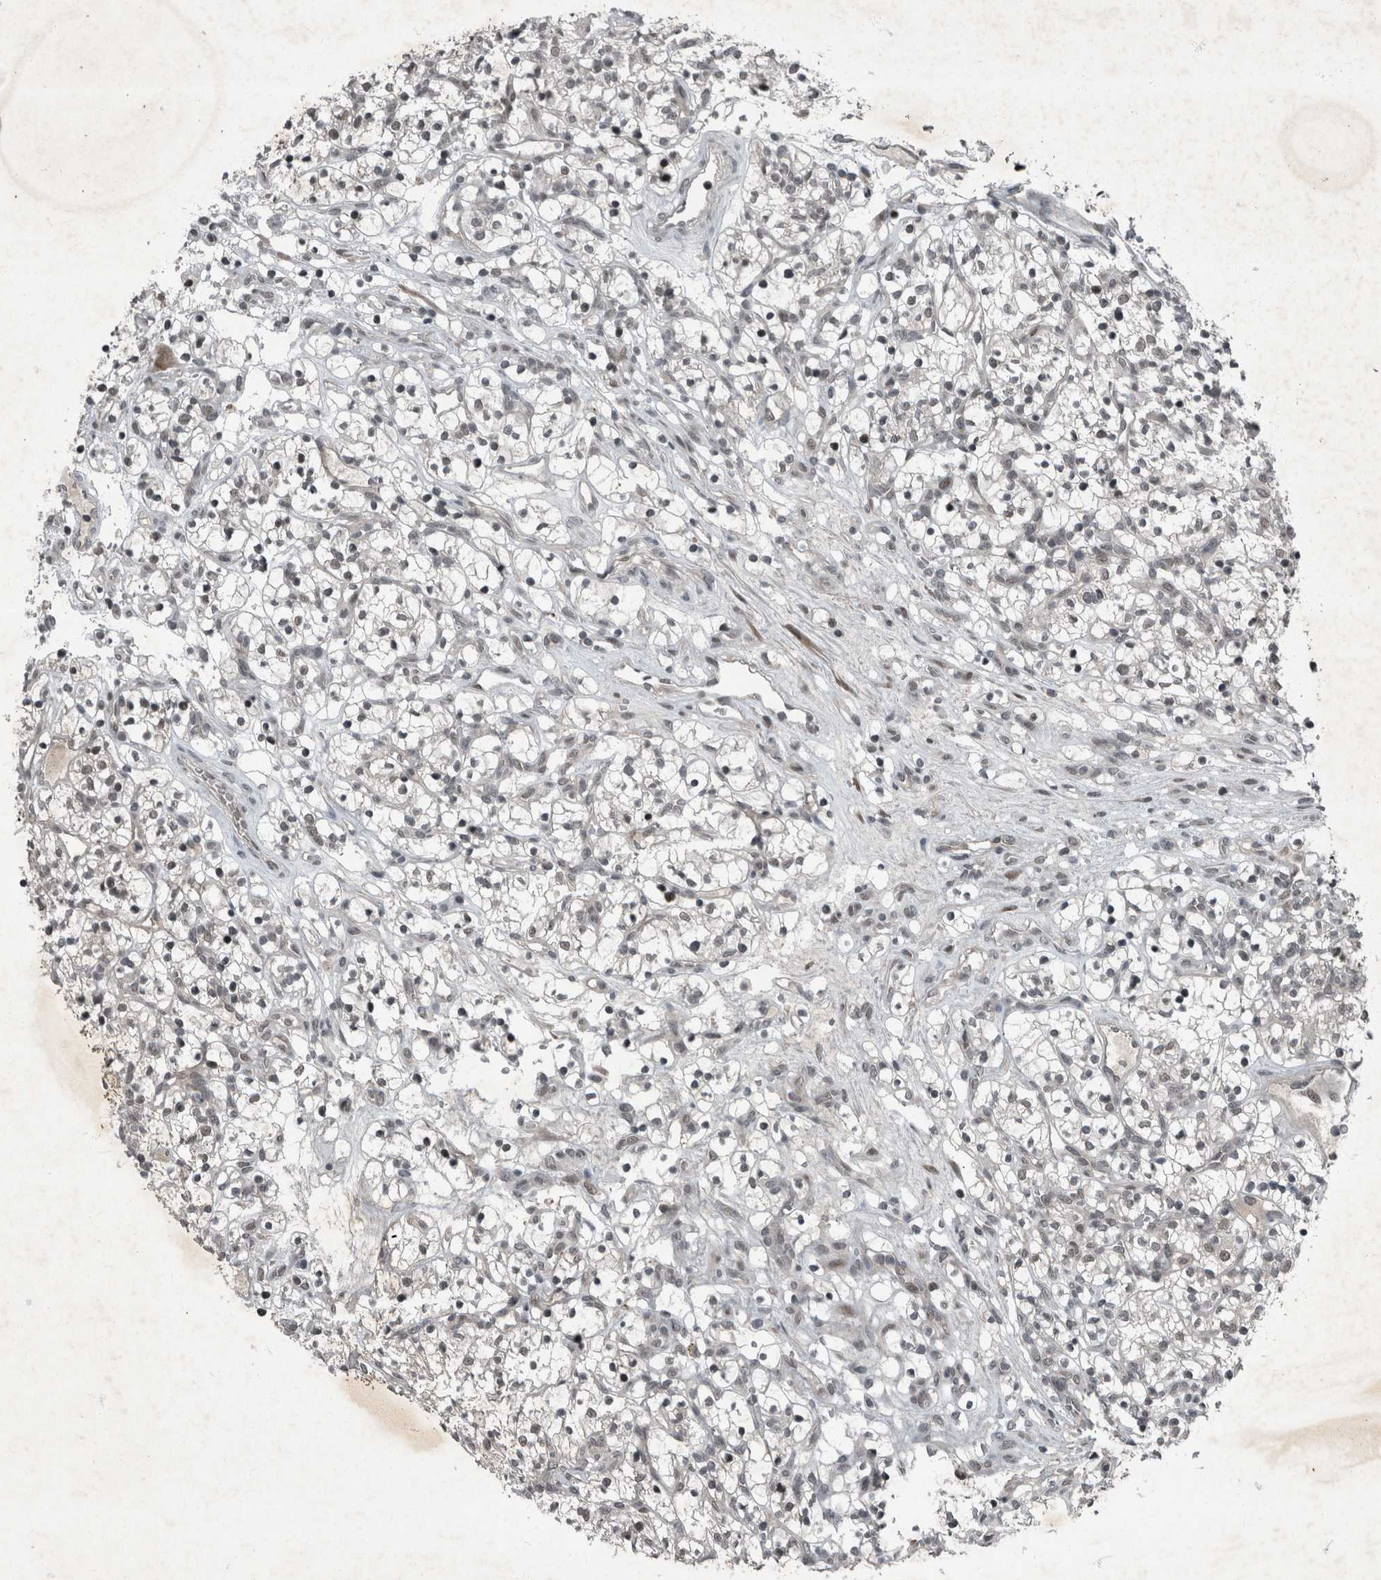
{"staining": {"intensity": "weak", "quantity": "25%-75%", "location": "nuclear"}, "tissue": "renal cancer", "cell_type": "Tumor cells", "image_type": "cancer", "snomed": [{"axis": "morphology", "description": "Adenocarcinoma, NOS"}, {"axis": "topography", "description": "Kidney"}], "caption": "Immunohistochemistry of renal cancer (adenocarcinoma) demonstrates low levels of weak nuclear positivity in about 25%-75% of tumor cells.", "gene": "WDR33", "patient": {"sex": "female", "age": 57}}